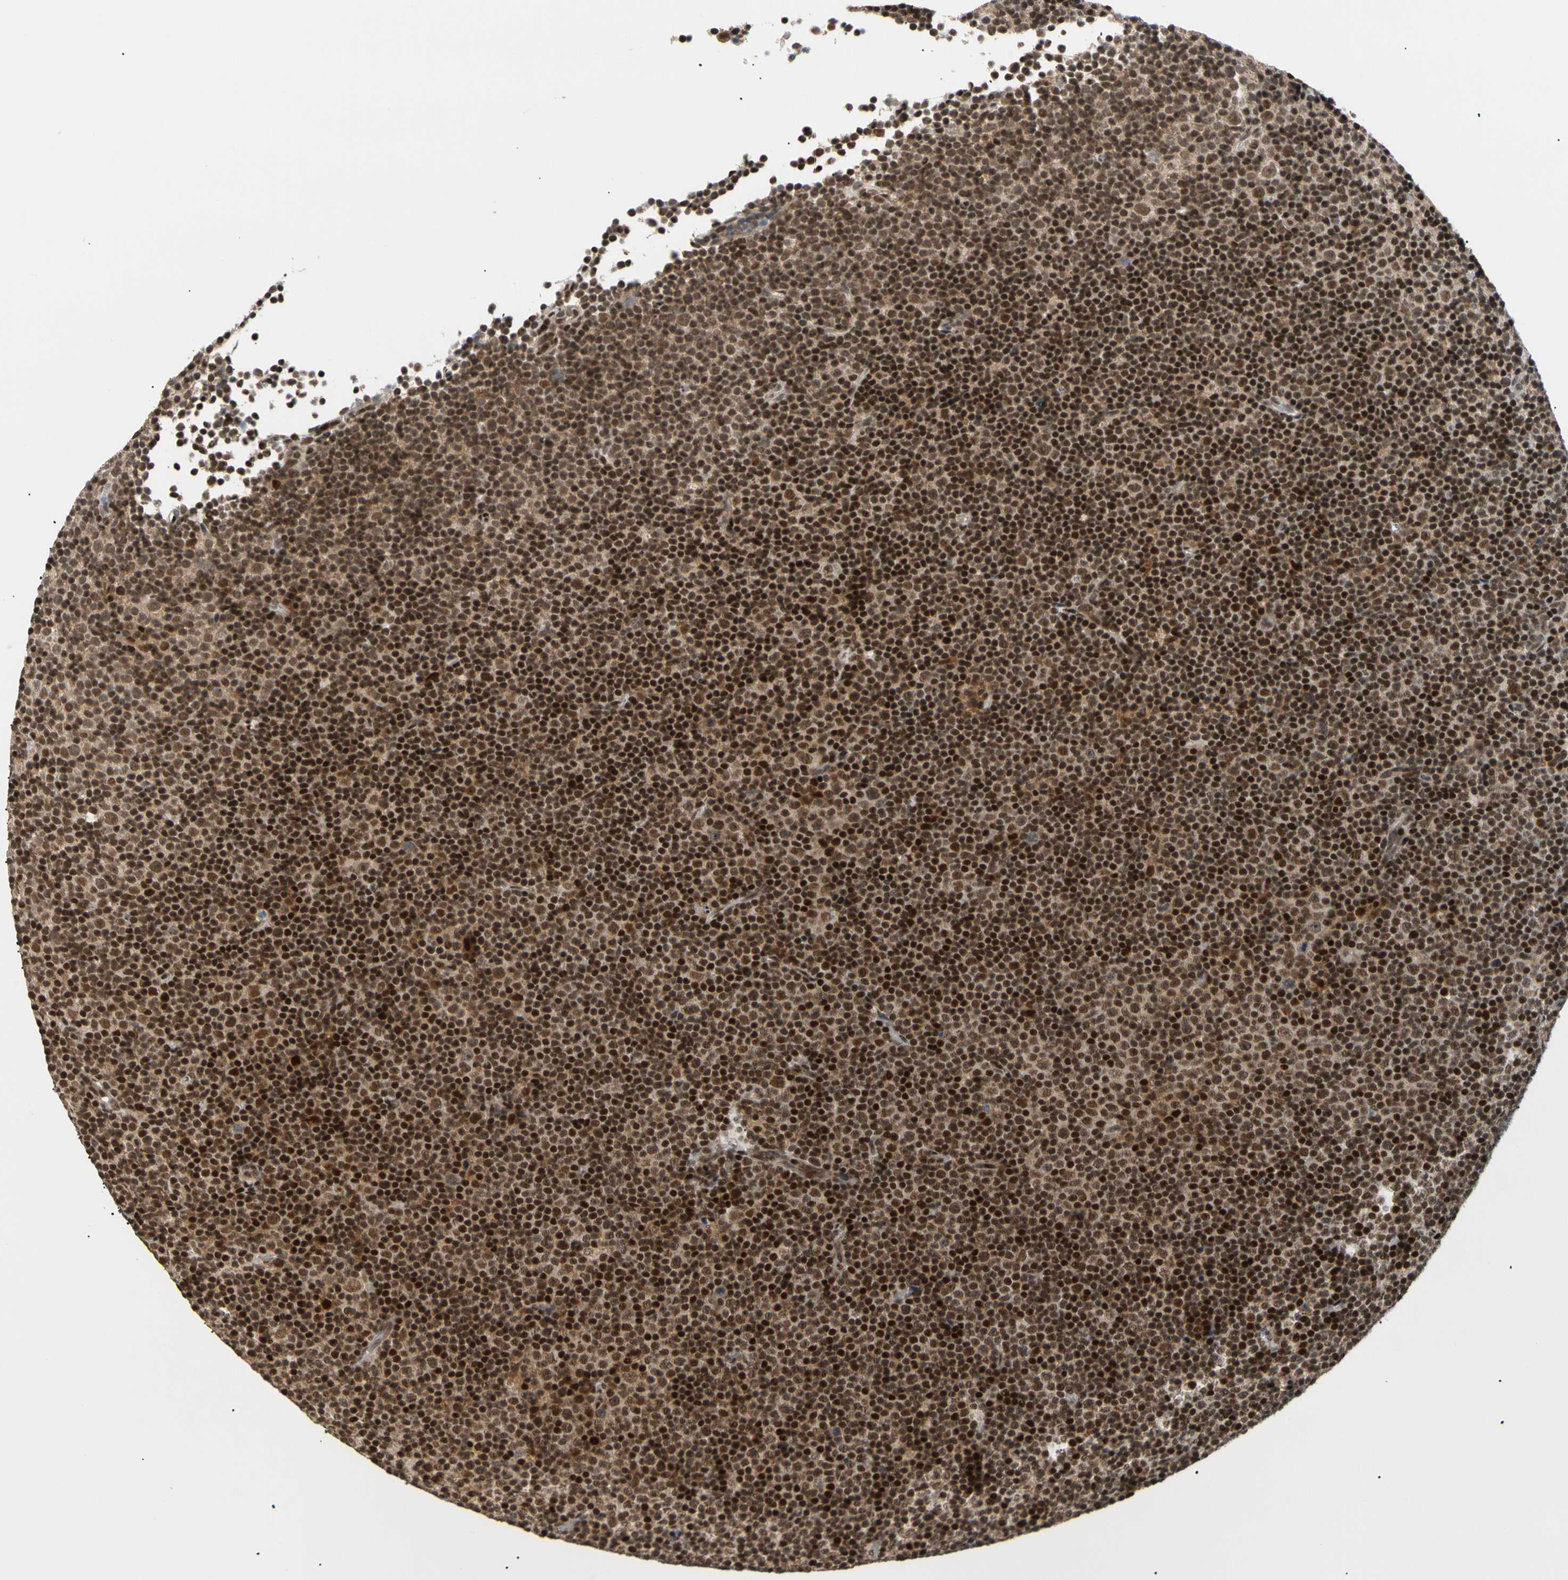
{"staining": {"intensity": "strong", "quantity": ">75%", "location": "nuclear"}, "tissue": "lymphoma", "cell_type": "Tumor cells", "image_type": "cancer", "snomed": [{"axis": "morphology", "description": "Malignant lymphoma, non-Hodgkin's type, Low grade"}, {"axis": "topography", "description": "Lymph node"}], "caption": "Malignant lymphoma, non-Hodgkin's type (low-grade) tissue reveals strong nuclear expression in approximately >75% of tumor cells", "gene": "E2F1", "patient": {"sex": "female", "age": 67}}